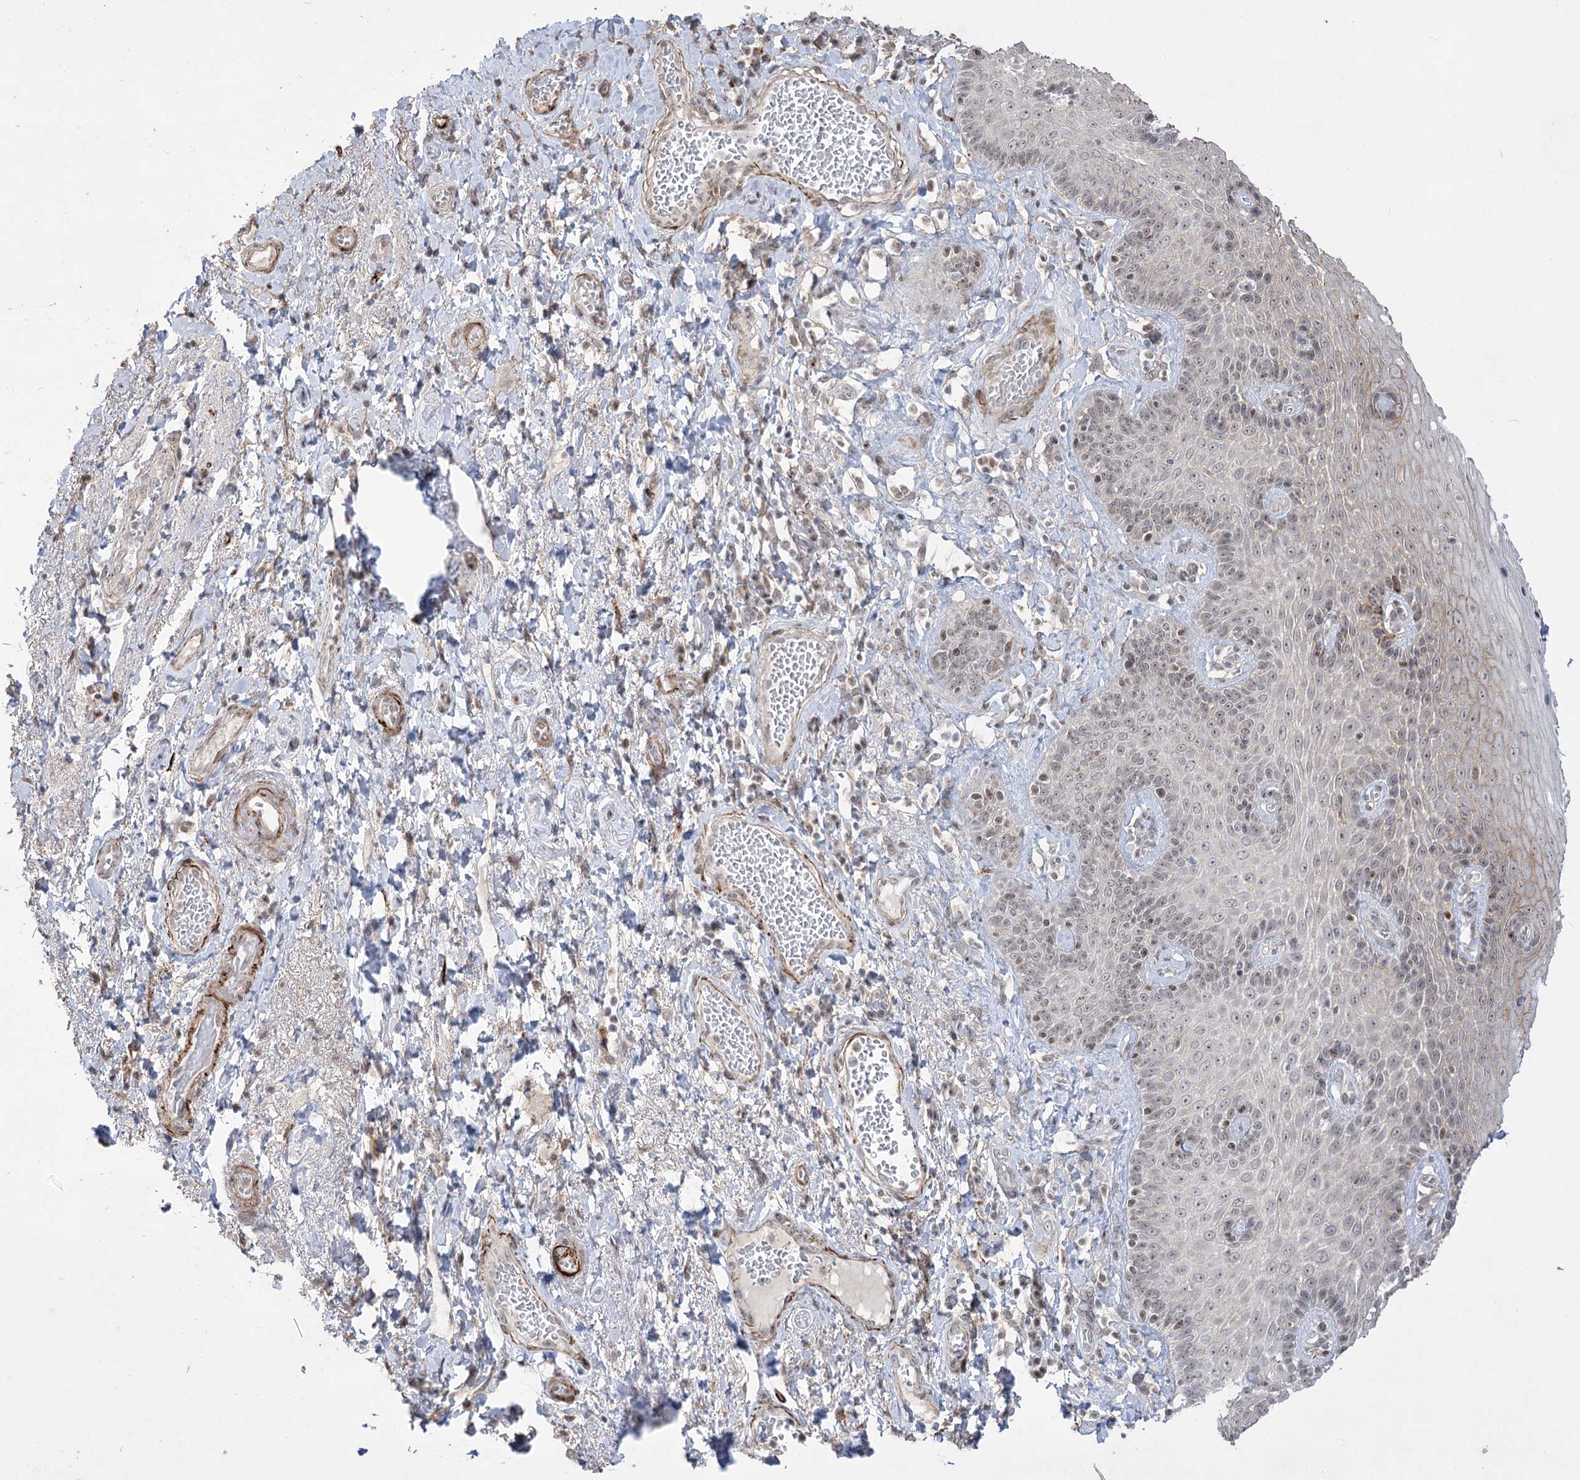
{"staining": {"intensity": "moderate", "quantity": "25%-75%", "location": "cytoplasmic/membranous,nuclear"}, "tissue": "skin", "cell_type": "Epidermal cells", "image_type": "normal", "snomed": [{"axis": "morphology", "description": "Normal tissue, NOS"}, {"axis": "topography", "description": "Anal"}], "caption": "Immunohistochemical staining of benign skin exhibits medium levels of moderate cytoplasmic/membranous,nuclear expression in approximately 25%-75% of epidermal cells.", "gene": "ZSCAN23", "patient": {"sex": "male", "age": 69}}